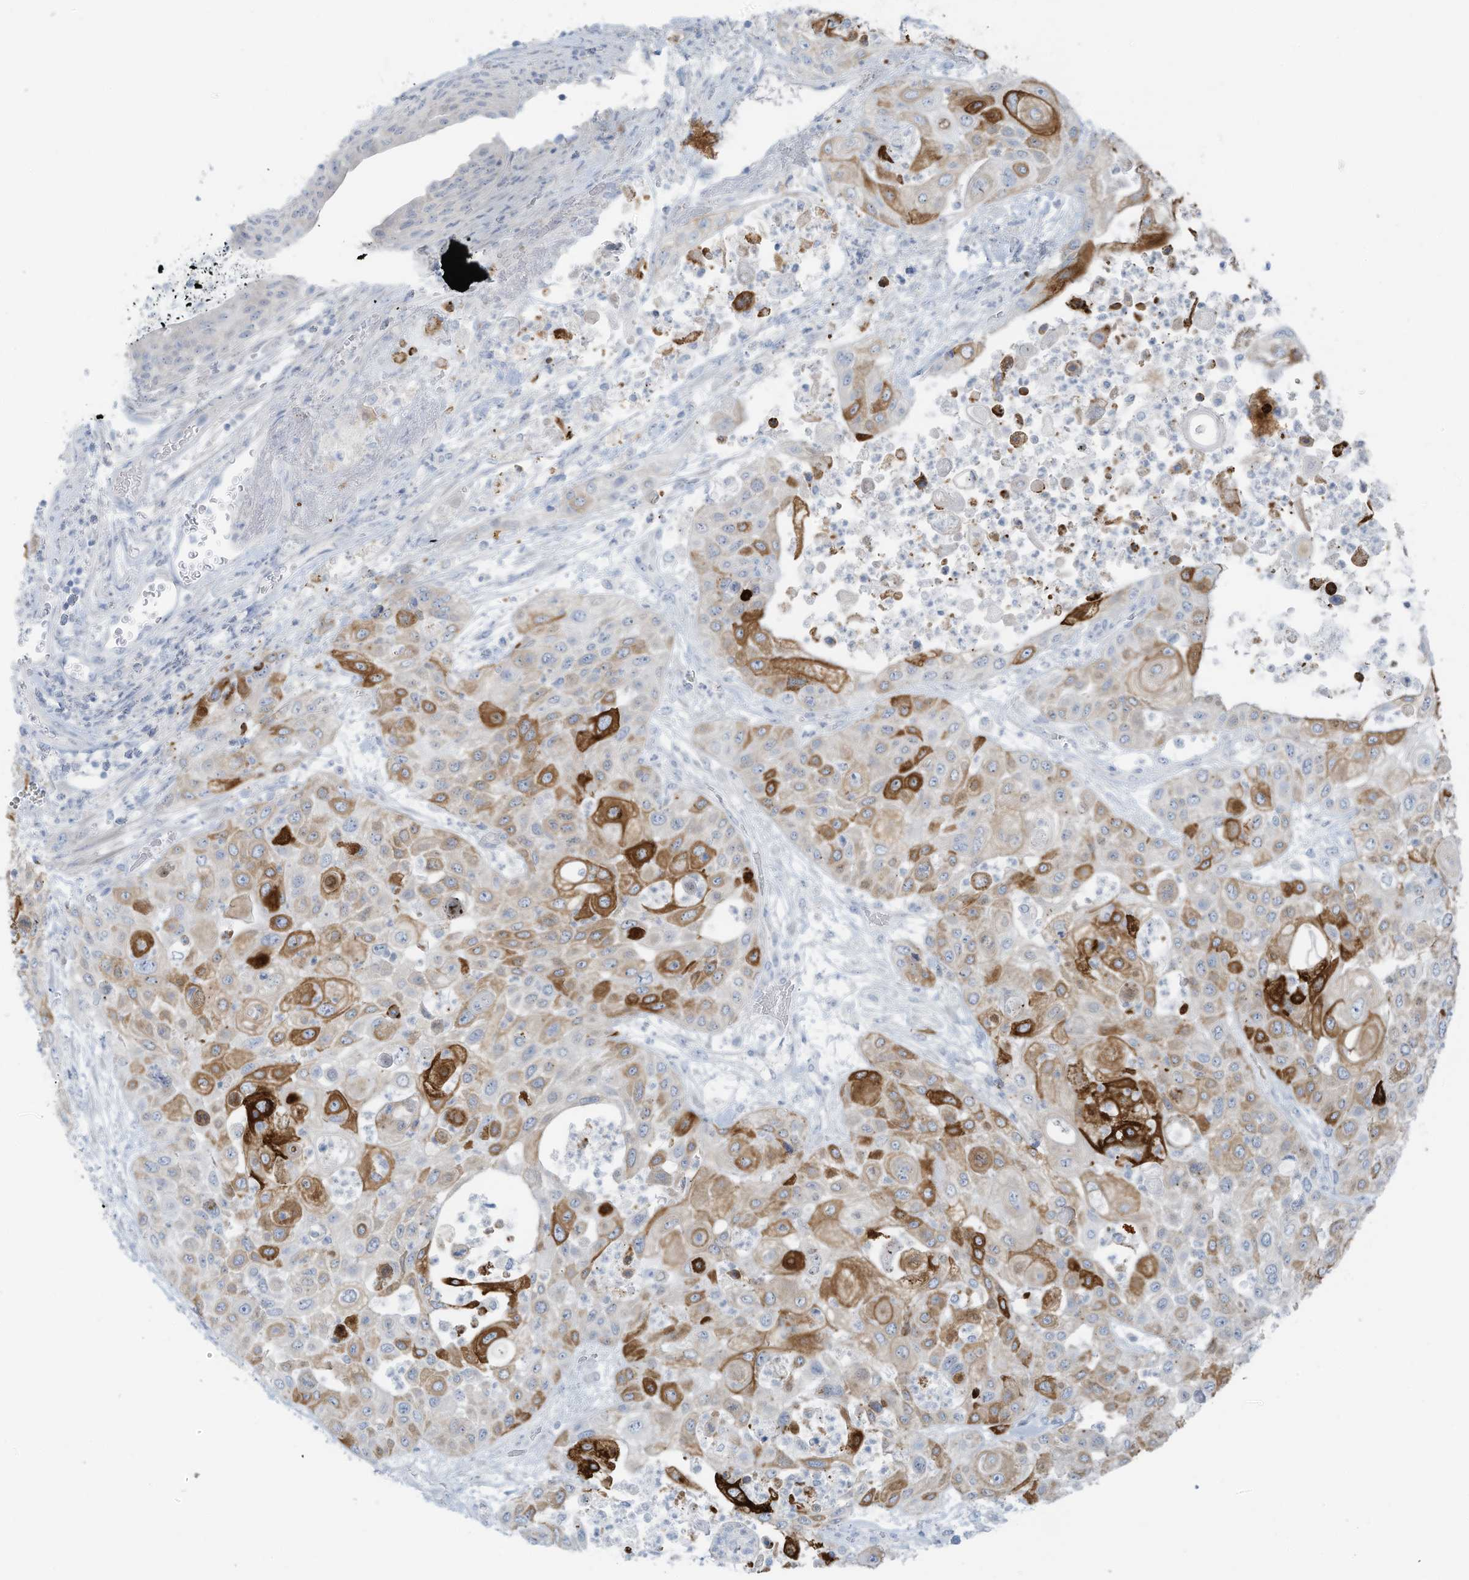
{"staining": {"intensity": "strong", "quantity": "25%-75%", "location": "cytoplasmic/membranous"}, "tissue": "urothelial cancer", "cell_type": "Tumor cells", "image_type": "cancer", "snomed": [{"axis": "morphology", "description": "Urothelial carcinoma, High grade"}, {"axis": "topography", "description": "Urinary bladder"}], "caption": "Immunohistochemistry (IHC) staining of high-grade urothelial carcinoma, which reveals high levels of strong cytoplasmic/membranous staining in about 25%-75% of tumor cells indicating strong cytoplasmic/membranous protein staining. The staining was performed using DAB (brown) for protein detection and nuclei were counterstained in hematoxylin (blue).", "gene": "SLC25A43", "patient": {"sex": "female", "age": 79}}